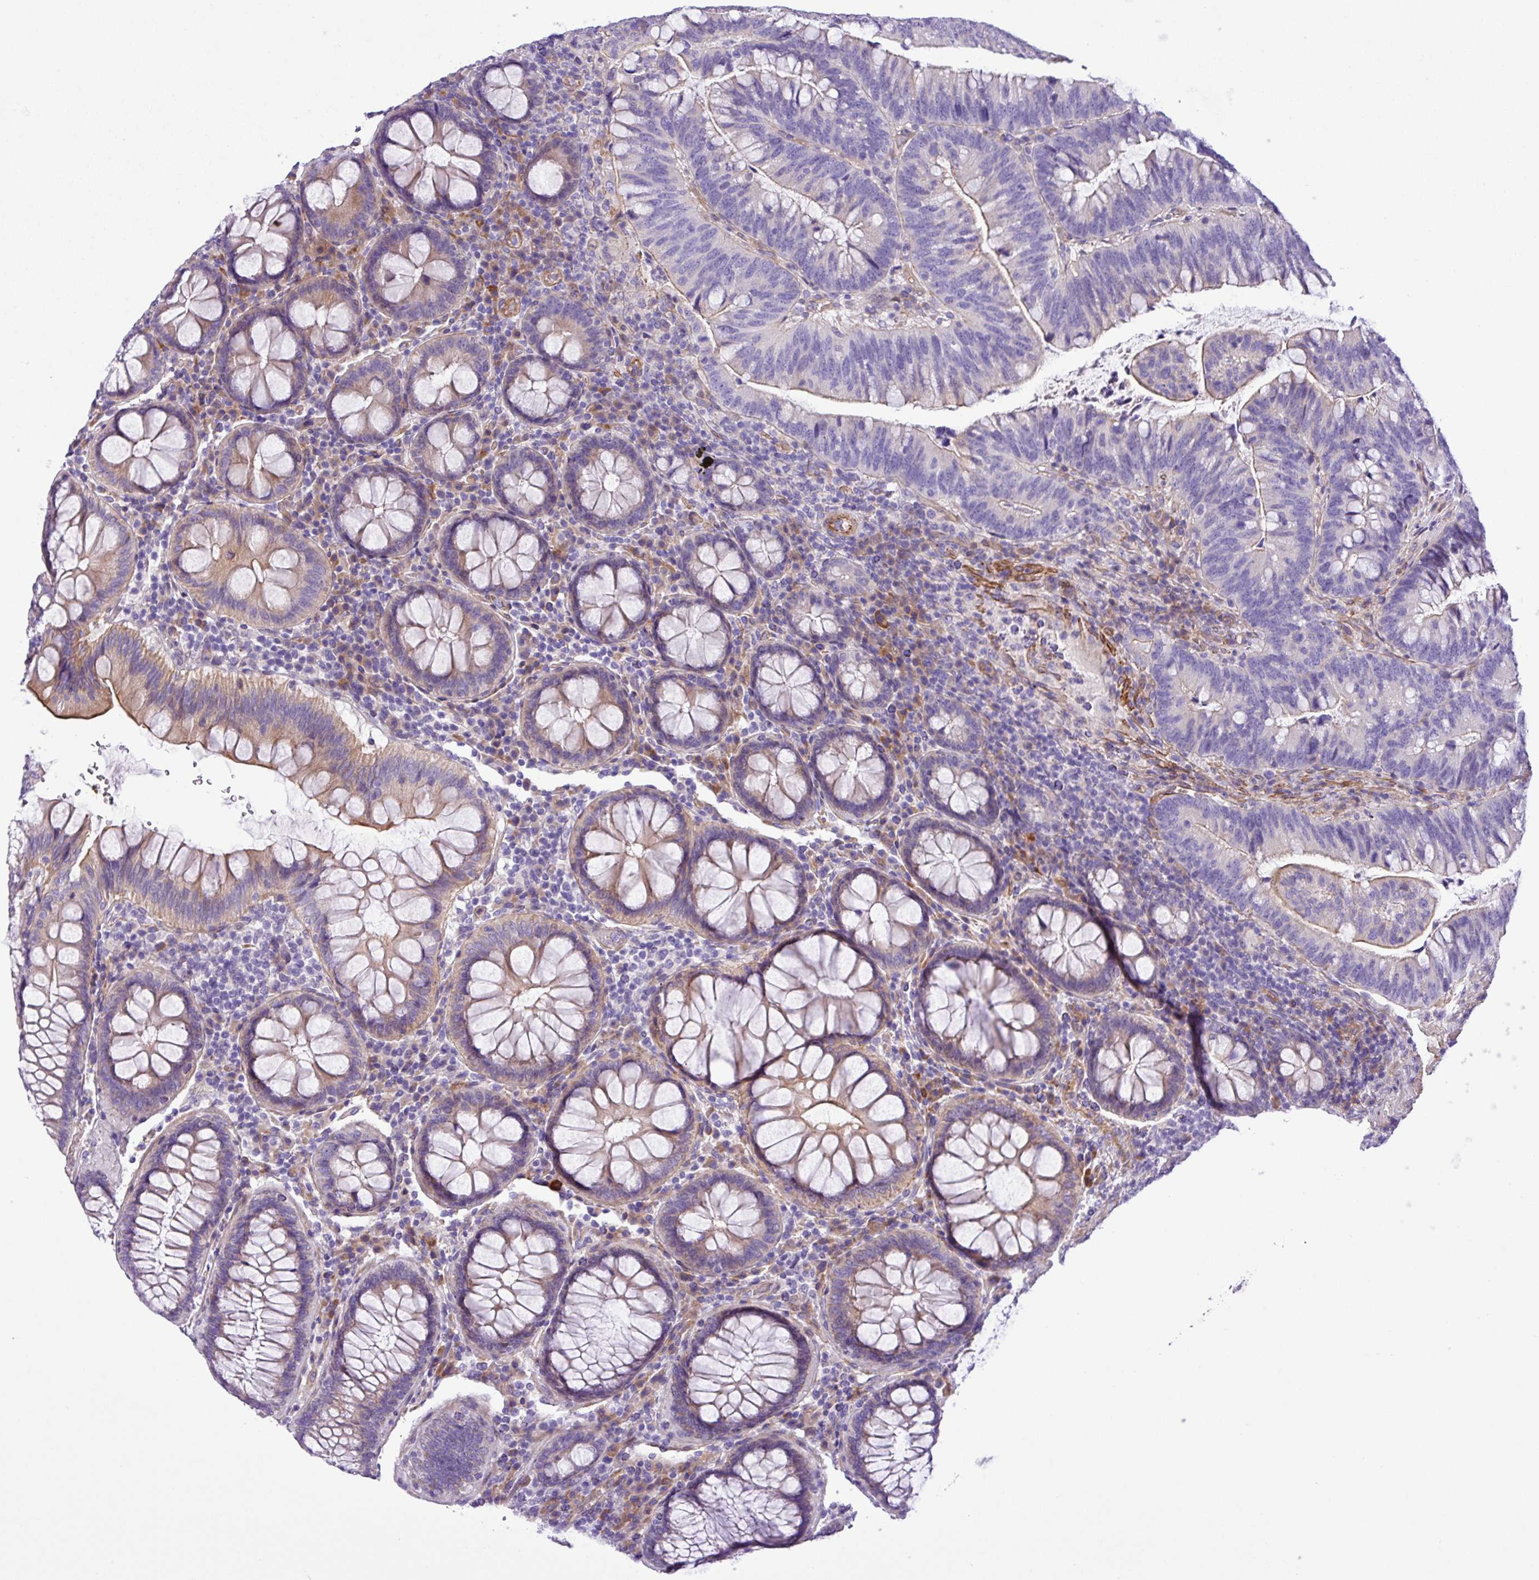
{"staining": {"intensity": "negative", "quantity": "none", "location": "none"}, "tissue": "colorectal cancer", "cell_type": "Tumor cells", "image_type": "cancer", "snomed": [{"axis": "morphology", "description": "Adenocarcinoma, NOS"}, {"axis": "topography", "description": "Colon"}], "caption": "DAB immunohistochemical staining of colorectal cancer (adenocarcinoma) demonstrates no significant staining in tumor cells.", "gene": "C11orf91", "patient": {"sex": "female", "age": 66}}